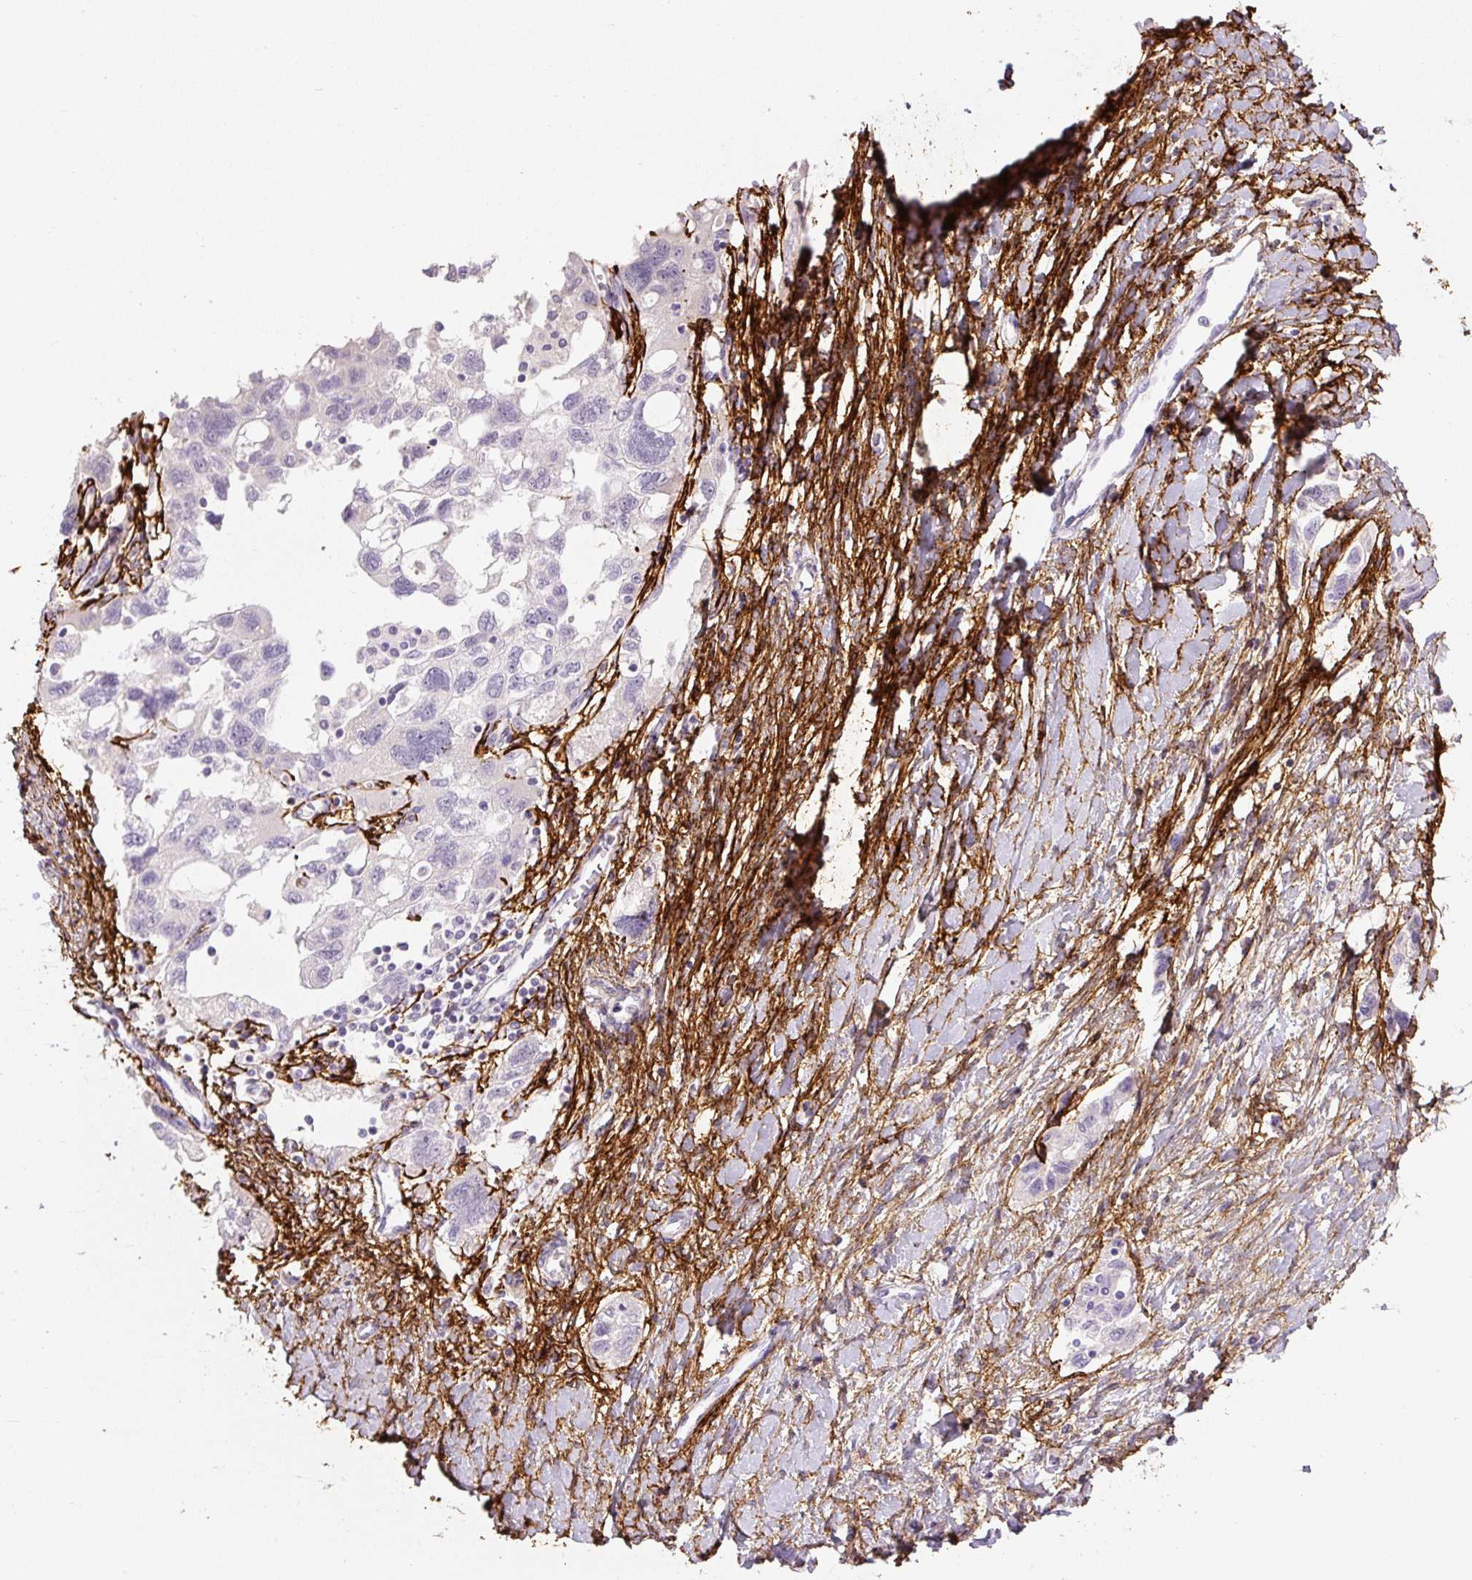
{"staining": {"intensity": "negative", "quantity": "none", "location": "none"}, "tissue": "ovarian cancer", "cell_type": "Tumor cells", "image_type": "cancer", "snomed": [{"axis": "morphology", "description": "Carcinoma, NOS"}, {"axis": "morphology", "description": "Cystadenocarcinoma, serous, NOS"}, {"axis": "topography", "description": "Ovary"}], "caption": "Ovarian cancer (serous cystadenocarcinoma) was stained to show a protein in brown. There is no significant positivity in tumor cells.", "gene": "FBN1", "patient": {"sex": "female", "age": 69}}